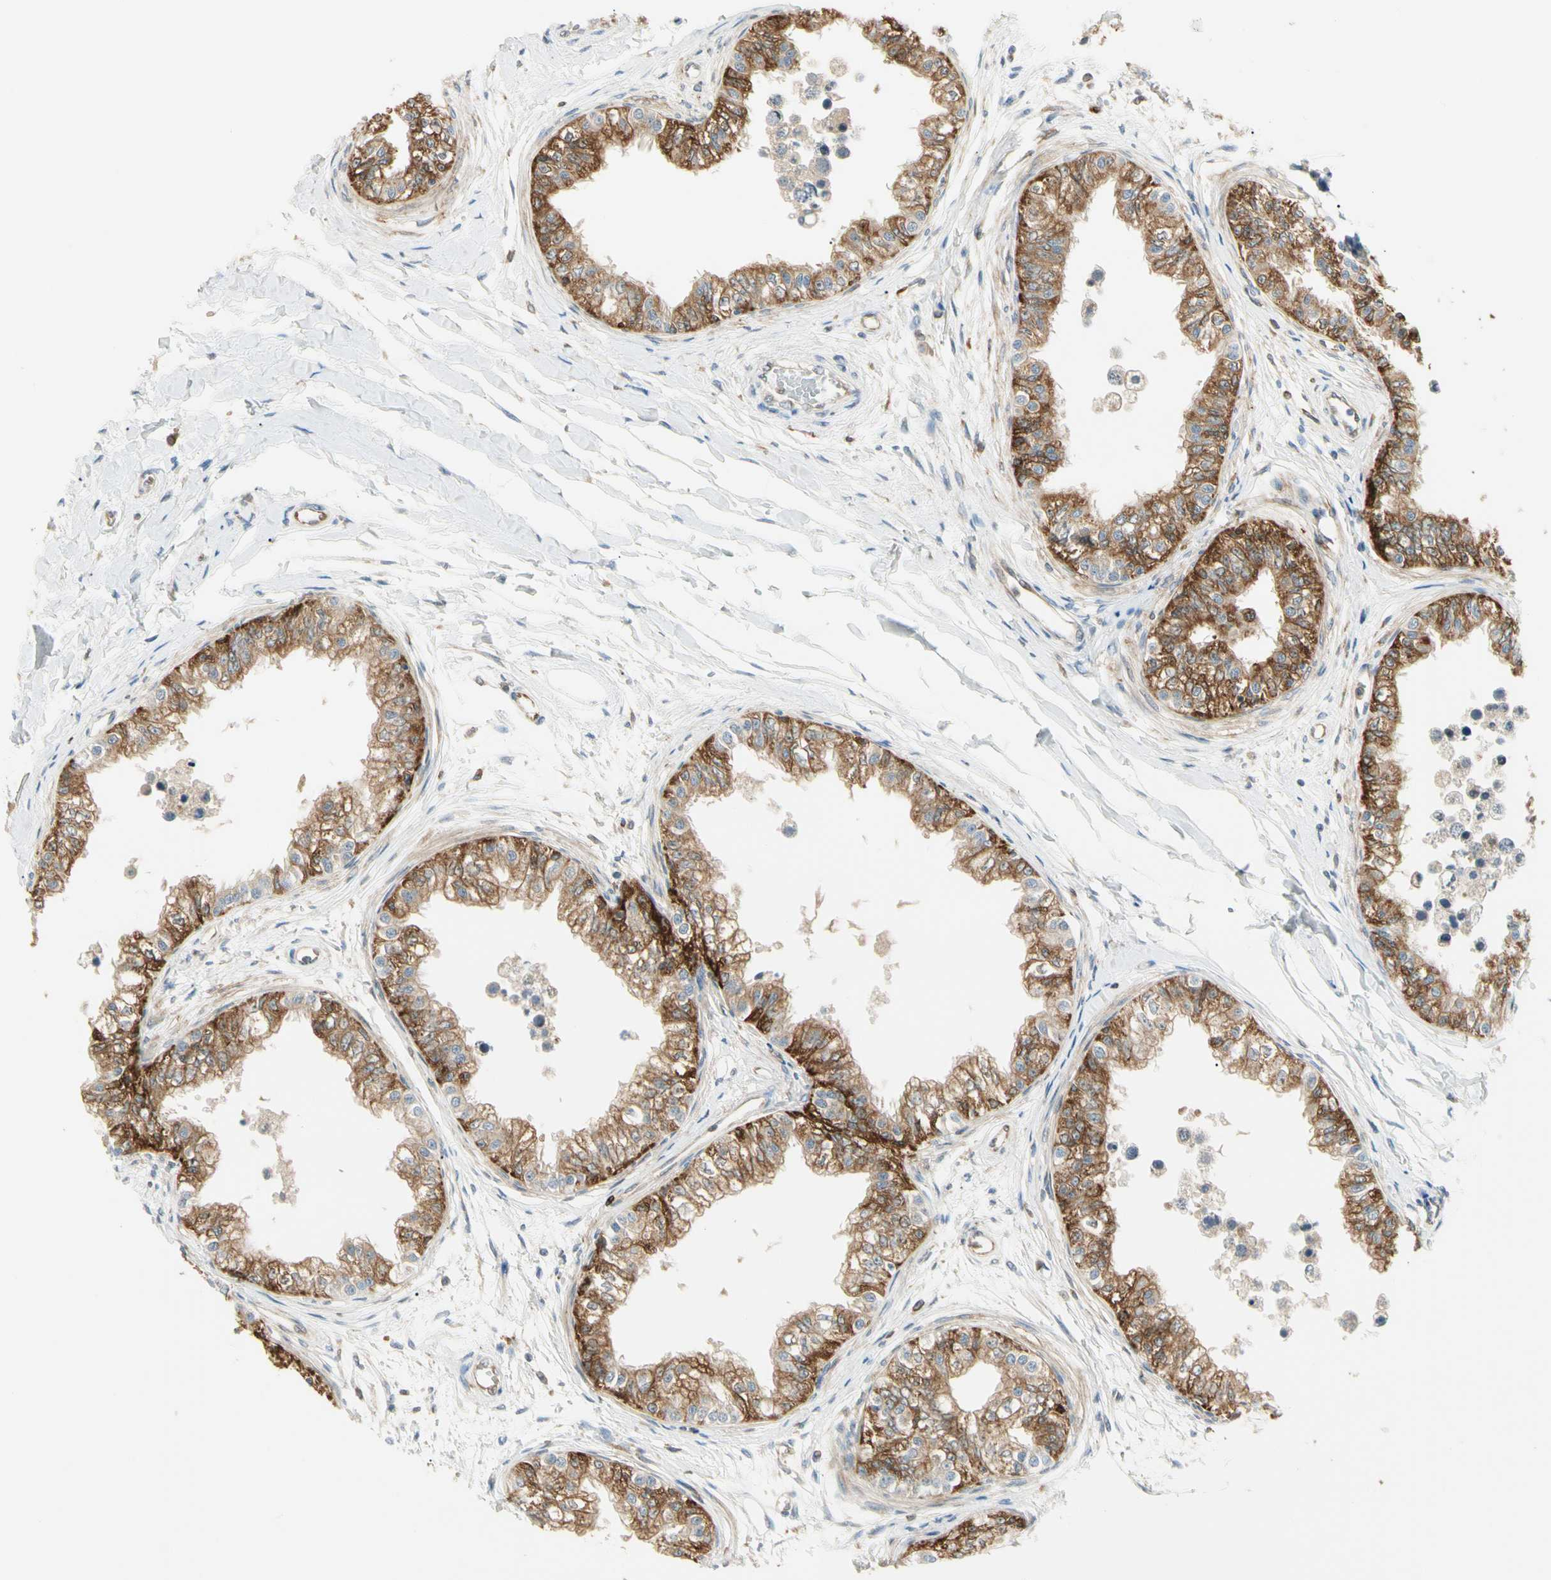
{"staining": {"intensity": "strong", "quantity": "25%-75%", "location": "cytoplasmic/membranous"}, "tissue": "epididymis", "cell_type": "Glandular cells", "image_type": "normal", "snomed": [{"axis": "morphology", "description": "Normal tissue, NOS"}, {"axis": "morphology", "description": "Adenocarcinoma, metastatic, NOS"}, {"axis": "topography", "description": "Testis"}, {"axis": "topography", "description": "Epididymis"}], "caption": "Immunohistochemical staining of normal human epididymis displays high levels of strong cytoplasmic/membranous staining in about 25%-75% of glandular cells.", "gene": "LPCAT2", "patient": {"sex": "male", "age": 26}}